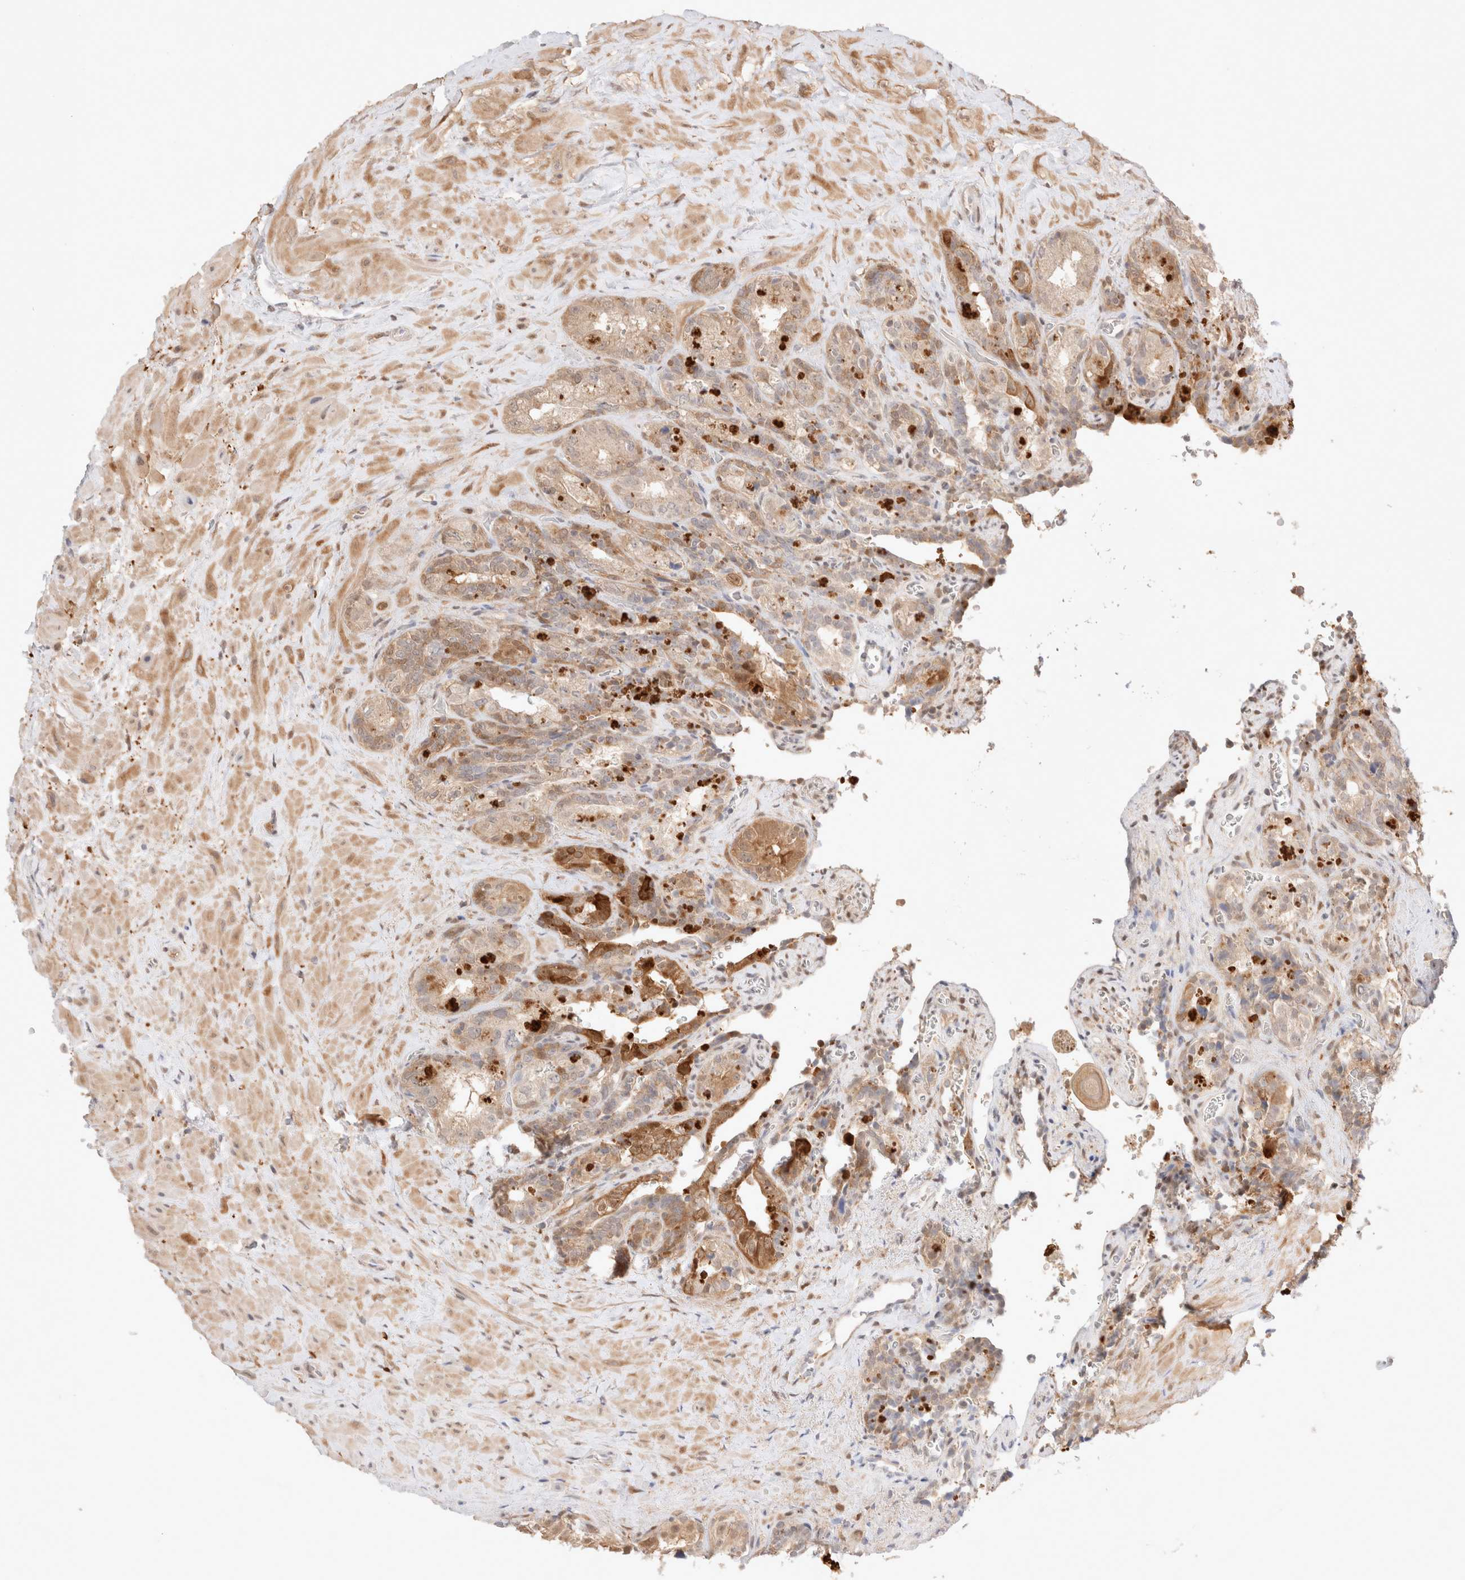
{"staining": {"intensity": "moderate", "quantity": "25%-75%", "location": "cytoplasmic/membranous"}, "tissue": "seminal vesicle", "cell_type": "Glandular cells", "image_type": "normal", "snomed": [{"axis": "morphology", "description": "Normal tissue, NOS"}, {"axis": "topography", "description": "Prostate"}, {"axis": "topography", "description": "Seminal veicle"}], "caption": "This histopathology image demonstrates normal seminal vesicle stained with immunohistochemistry (IHC) to label a protein in brown. The cytoplasmic/membranous of glandular cells show moderate positivity for the protein. Nuclei are counter-stained blue.", "gene": "STARD10", "patient": {"sex": "male", "age": 67}}